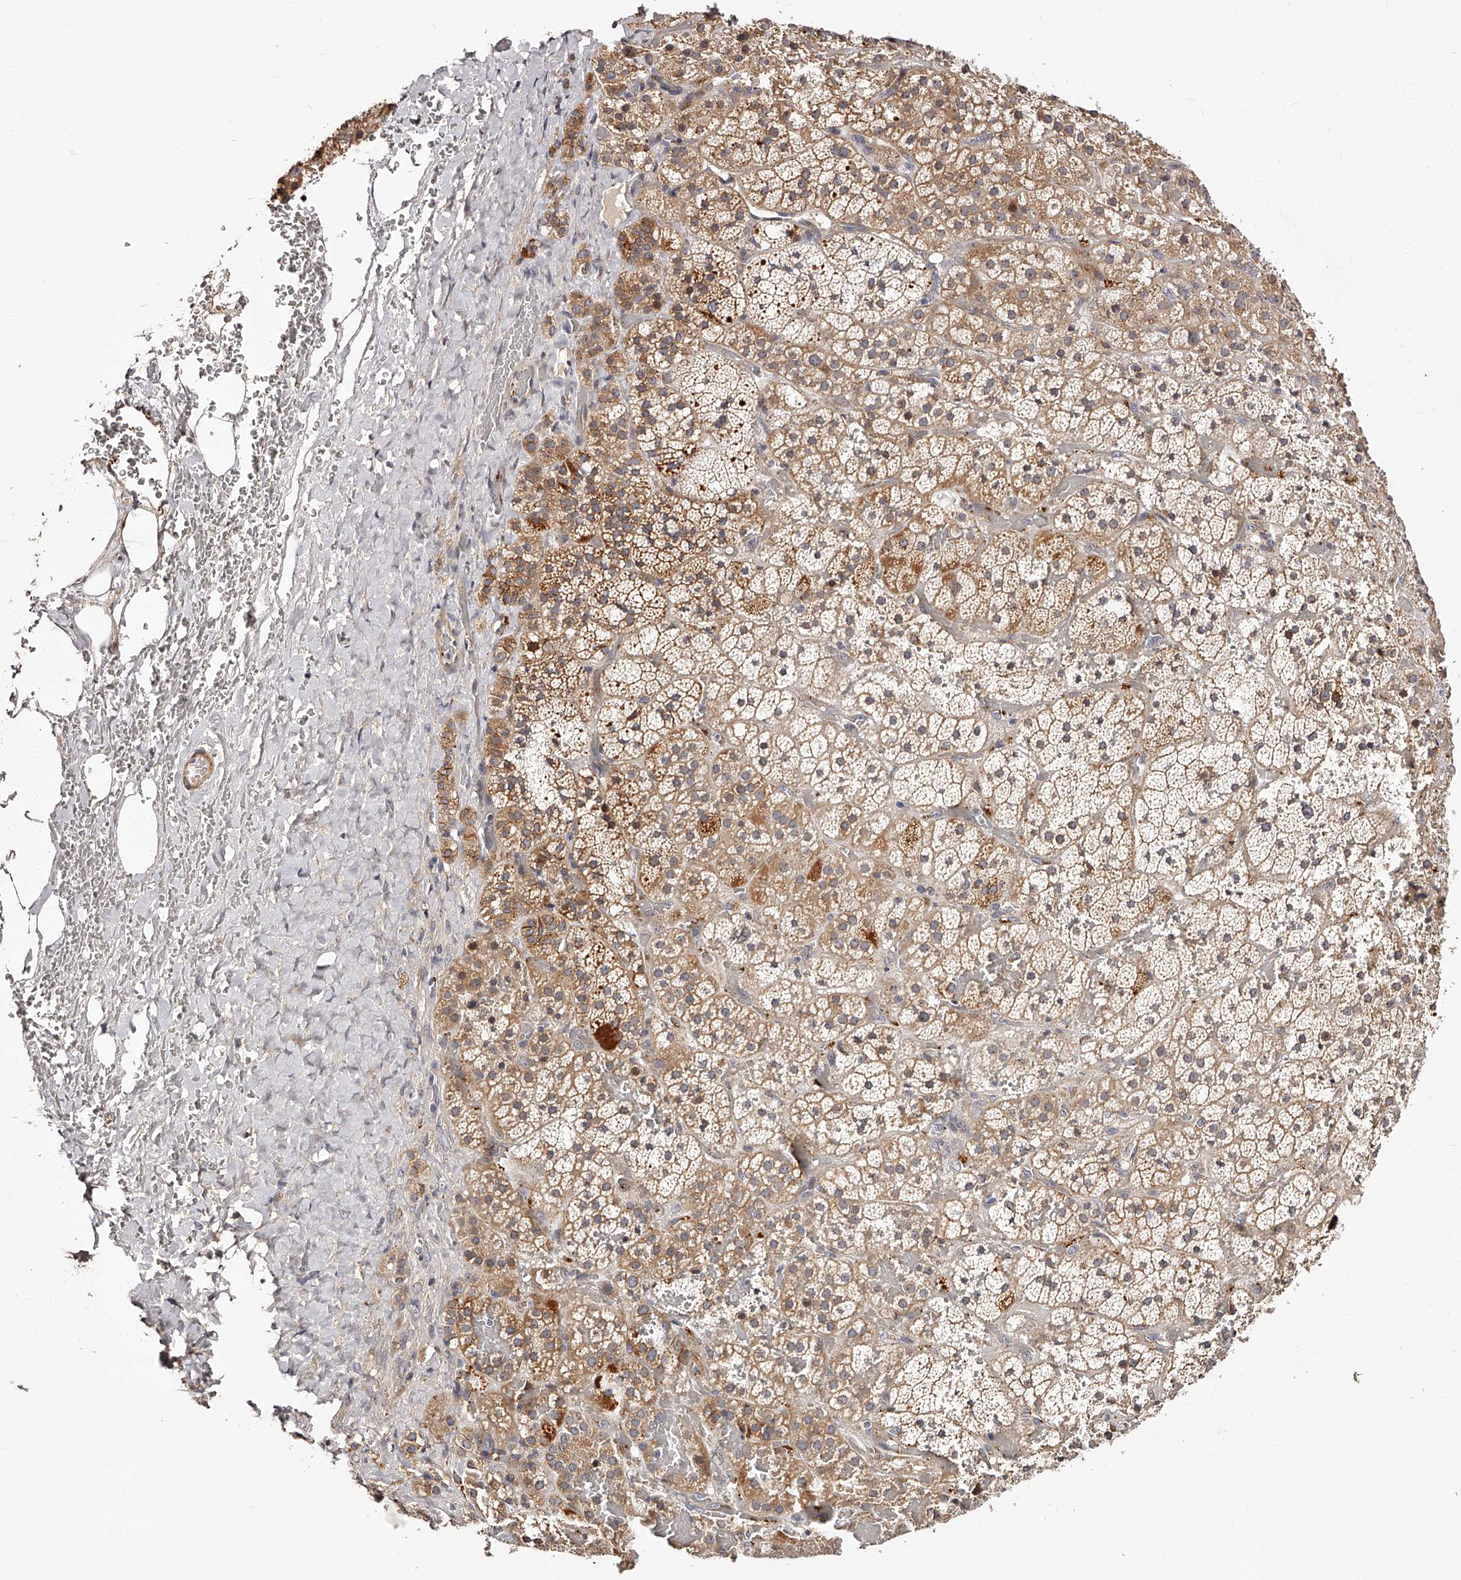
{"staining": {"intensity": "moderate", "quantity": ">75%", "location": "cytoplasmic/membranous"}, "tissue": "adrenal gland", "cell_type": "Glandular cells", "image_type": "normal", "snomed": [{"axis": "morphology", "description": "Normal tissue, NOS"}, {"axis": "topography", "description": "Adrenal gland"}], "caption": "Immunohistochemistry of unremarkable adrenal gland reveals medium levels of moderate cytoplasmic/membranous staining in about >75% of glandular cells.", "gene": "ZNF502", "patient": {"sex": "male", "age": 57}}